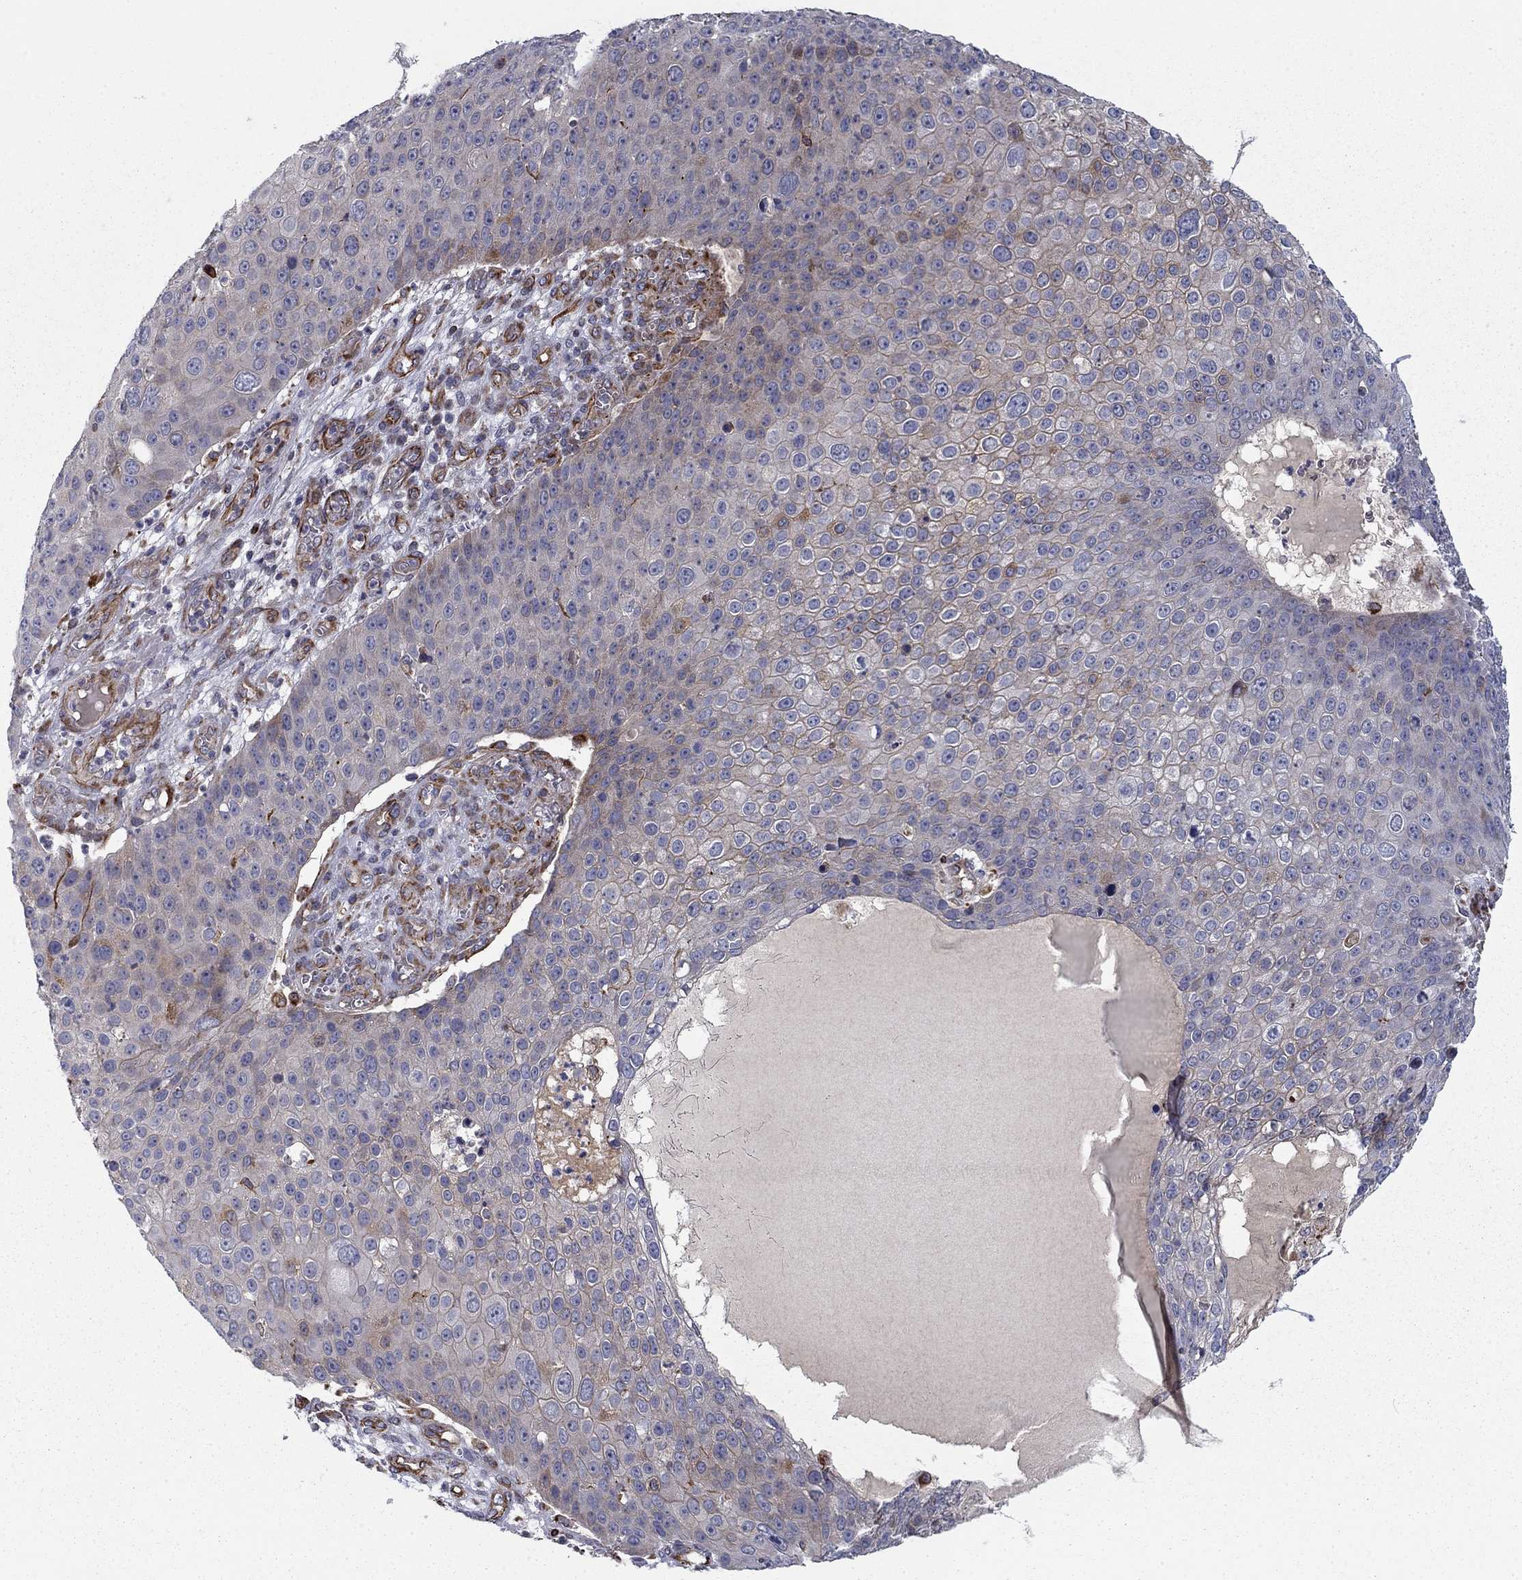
{"staining": {"intensity": "weak", "quantity": "<25%", "location": "cytoplasmic/membranous"}, "tissue": "skin cancer", "cell_type": "Tumor cells", "image_type": "cancer", "snomed": [{"axis": "morphology", "description": "Squamous cell carcinoma, NOS"}, {"axis": "topography", "description": "Skin"}], "caption": "This is an IHC histopathology image of squamous cell carcinoma (skin). There is no positivity in tumor cells.", "gene": "CLSTN1", "patient": {"sex": "male", "age": 71}}